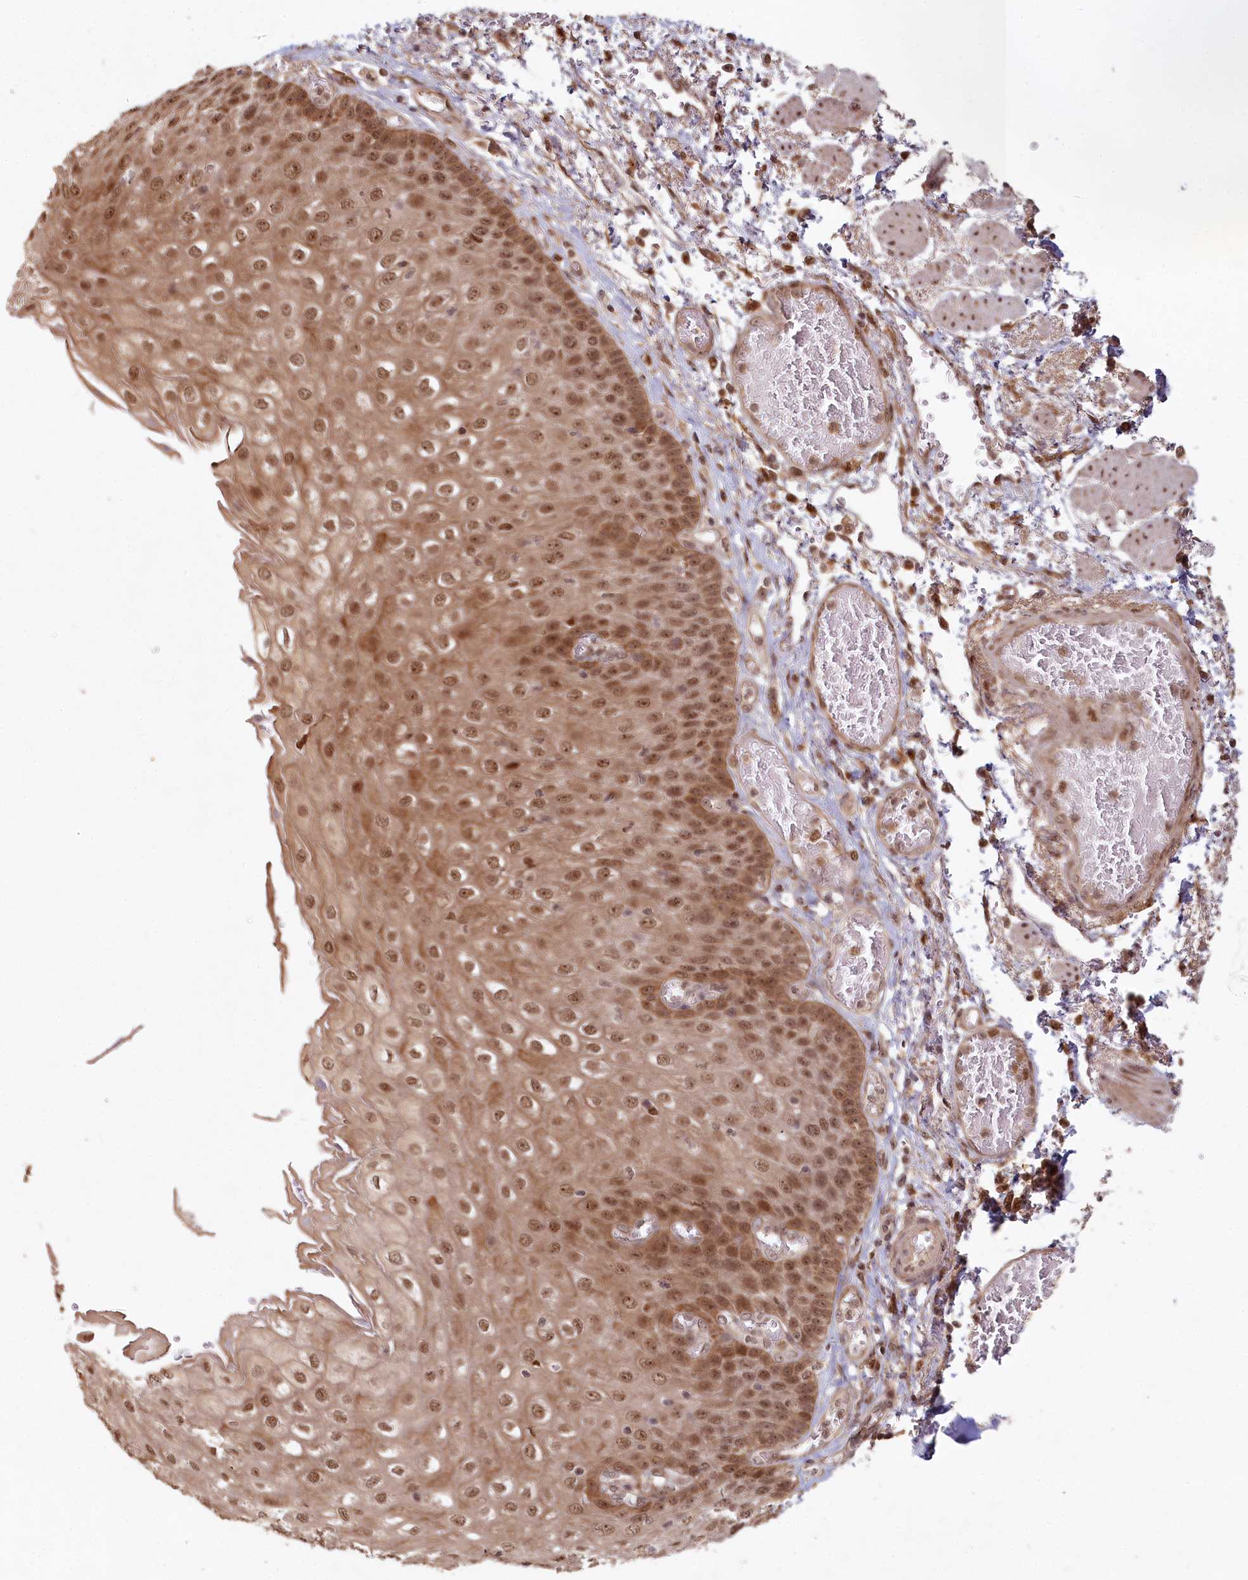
{"staining": {"intensity": "moderate", "quantity": ">75%", "location": "cytoplasmic/membranous,nuclear"}, "tissue": "esophagus", "cell_type": "Squamous epithelial cells", "image_type": "normal", "snomed": [{"axis": "morphology", "description": "Normal tissue, NOS"}, {"axis": "topography", "description": "Esophagus"}], "caption": "Brown immunohistochemical staining in unremarkable human esophagus shows moderate cytoplasmic/membranous,nuclear positivity in about >75% of squamous epithelial cells.", "gene": "WAPL", "patient": {"sex": "male", "age": 81}}